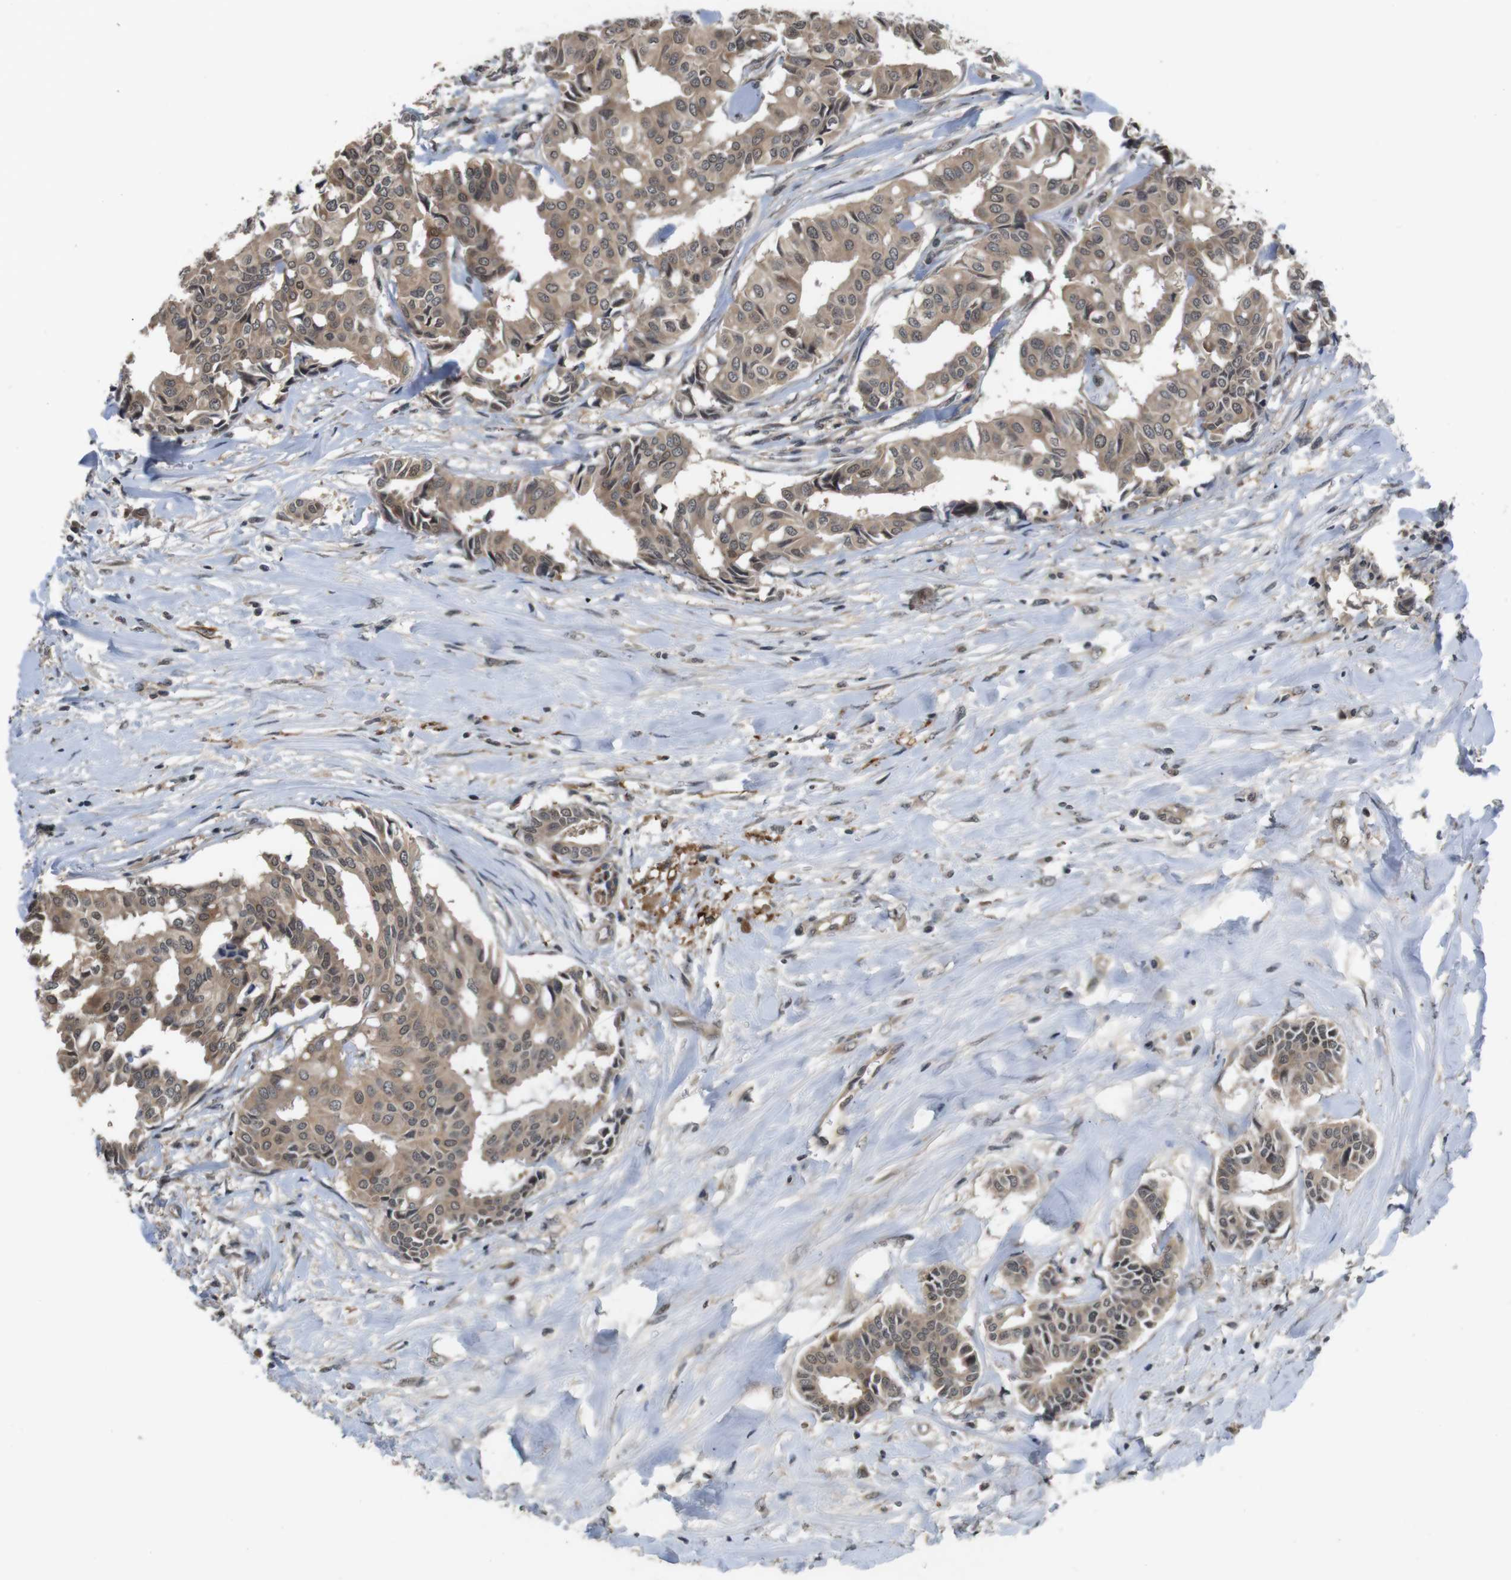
{"staining": {"intensity": "moderate", "quantity": ">75%", "location": "cytoplasmic/membranous,nuclear"}, "tissue": "head and neck cancer", "cell_type": "Tumor cells", "image_type": "cancer", "snomed": [{"axis": "morphology", "description": "Adenocarcinoma, NOS"}, {"axis": "topography", "description": "Salivary gland"}, {"axis": "topography", "description": "Head-Neck"}], "caption": "Brown immunohistochemical staining in human head and neck cancer exhibits moderate cytoplasmic/membranous and nuclear staining in approximately >75% of tumor cells.", "gene": "FADD", "patient": {"sex": "female", "age": 59}}